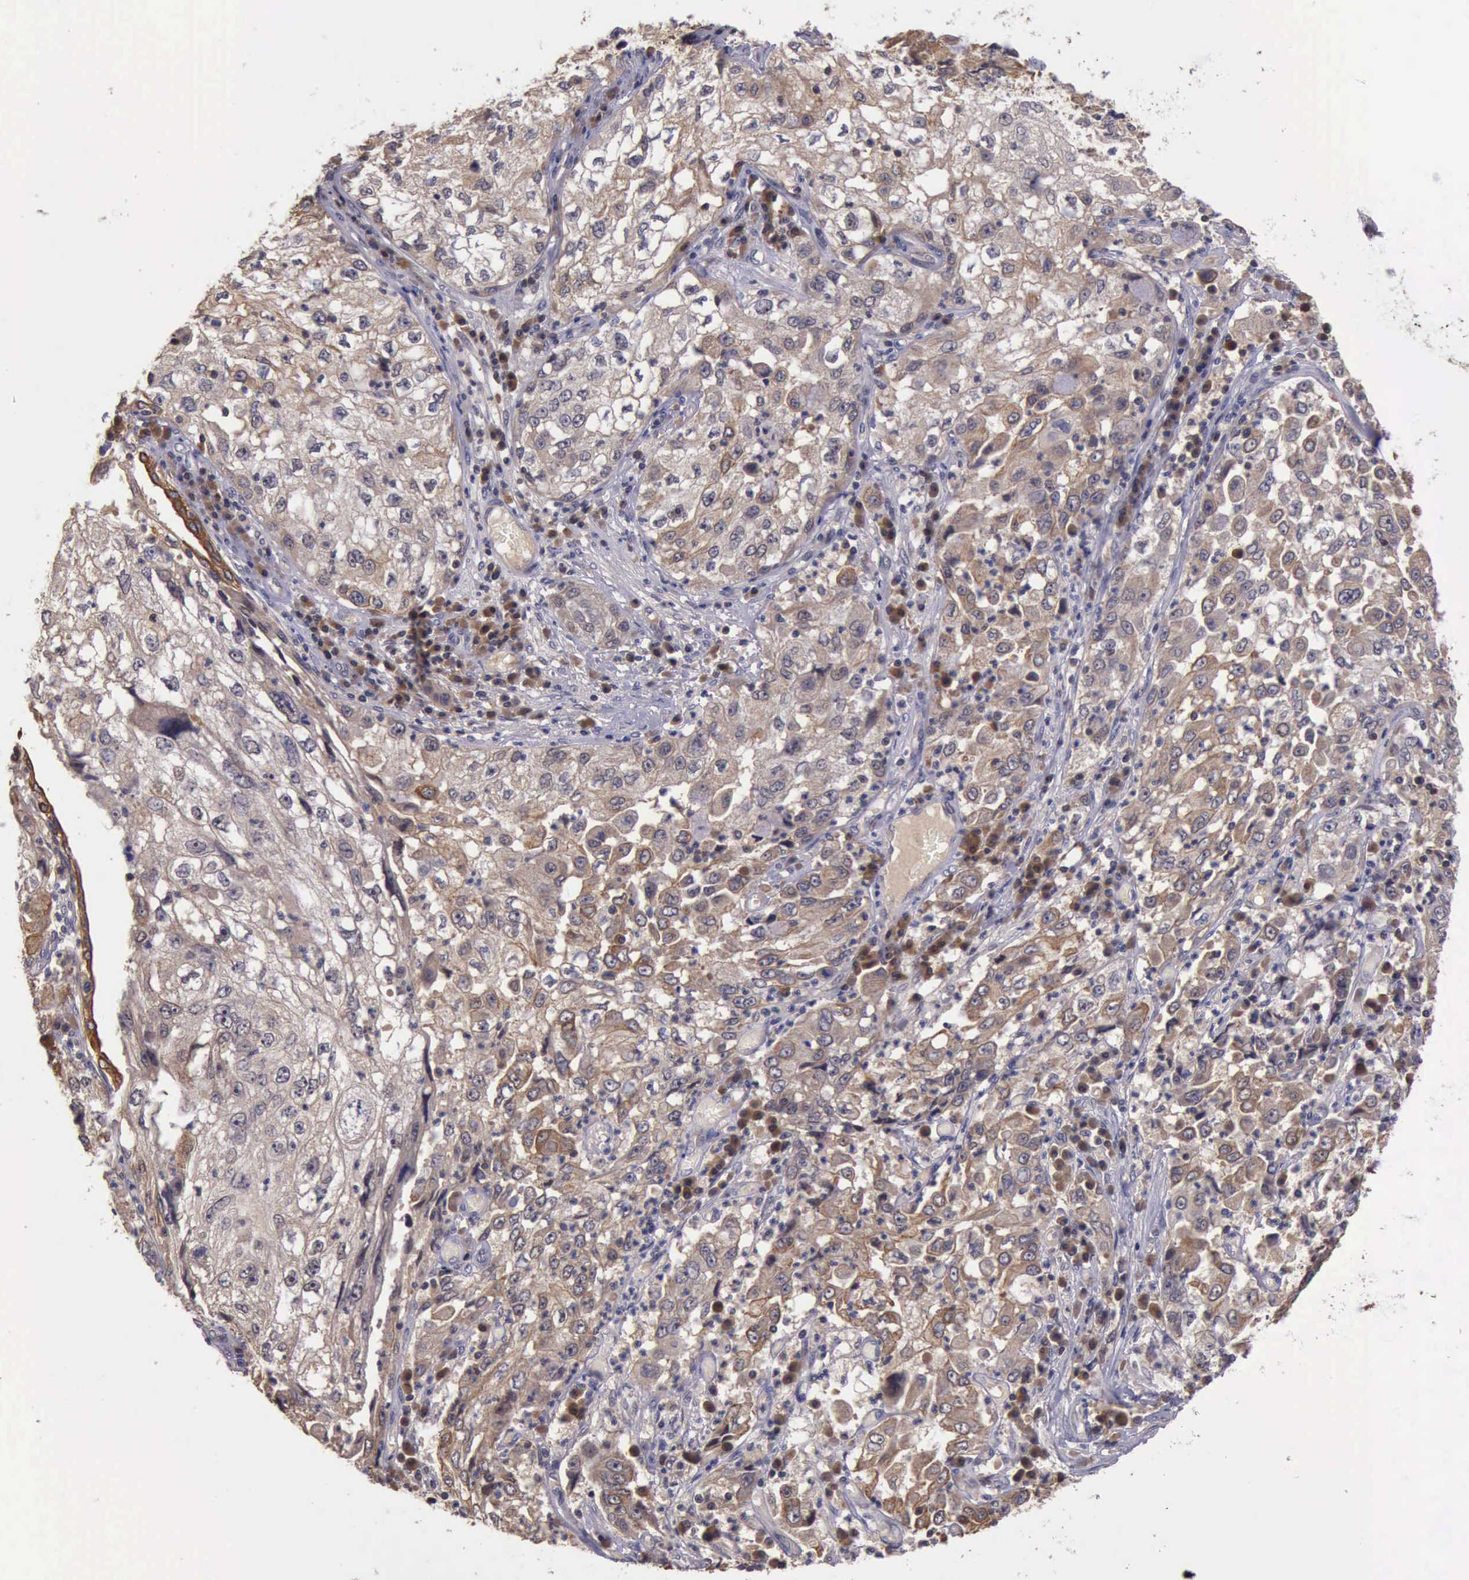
{"staining": {"intensity": "negative", "quantity": "none", "location": "none"}, "tissue": "cervical cancer", "cell_type": "Tumor cells", "image_type": "cancer", "snomed": [{"axis": "morphology", "description": "Squamous cell carcinoma, NOS"}, {"axis": "topography", "description": "Cervix"}], "caption": "Immunohistochemical staining of human cervical squamous cell carcinoma shows no significant expression in tumor cells.", "gene": "RAB39B", "patient": {"sex": "female", "age": 36}}